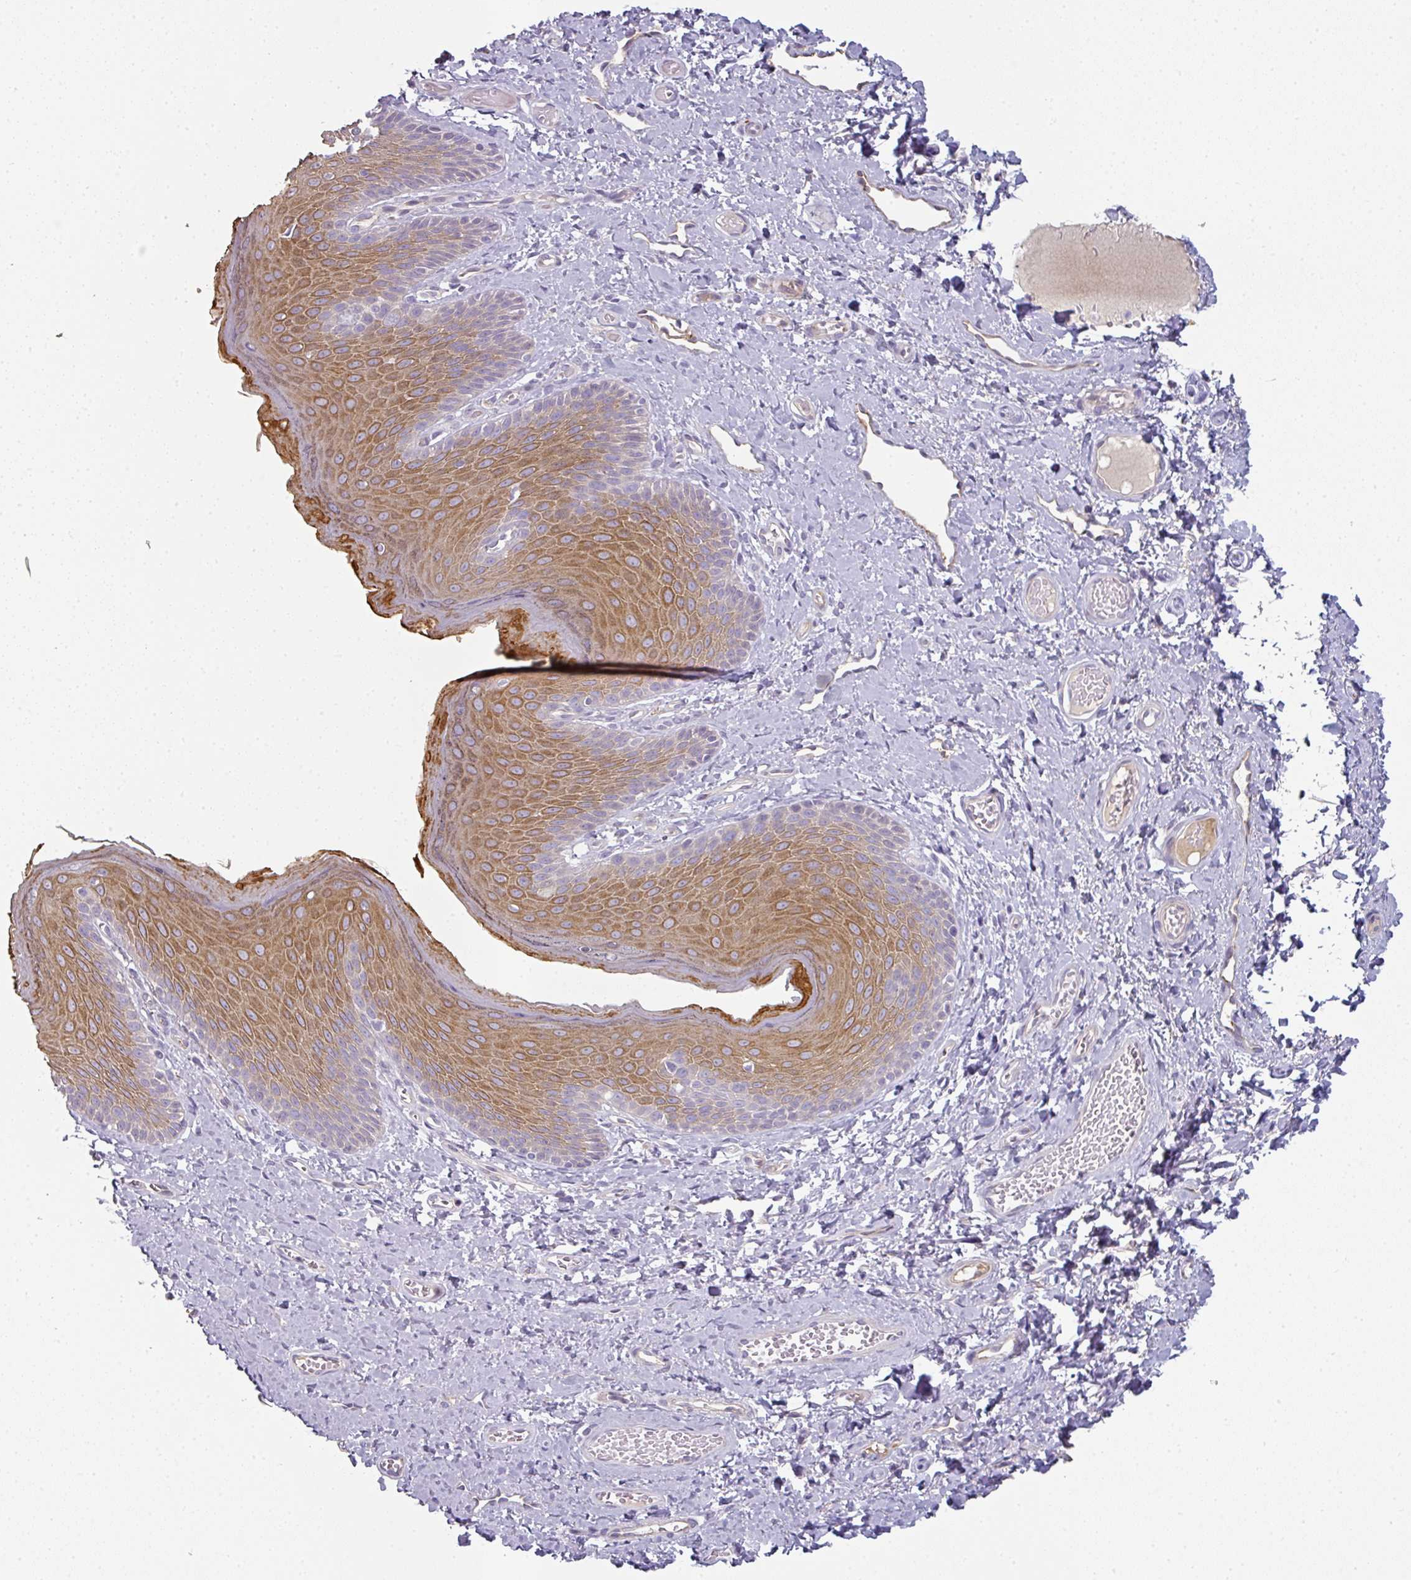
{"staining": {"intensity": "moderate", "quantity": "25%-75%", "location": "cytoplasmic/membranous"}, "tissue": "skin", "cell_type": "Epidermal cells", "image_type": "normal", "snomed": [{"axis": "morphology", "description": "Normal tissue, NOS"}, {"axis": "topography", "description": "Anal"}], "caption": "Immunohistochemical staining of benign skin displays medium levels of moderate cytoplasmic/membranous staining in approximately 25%-75% of epidermal cells. The protein is shown in brown color, while the nuclei are stained blue.", "gene": "FHAD1", "patient": {"sex": "female", "age": 40}}